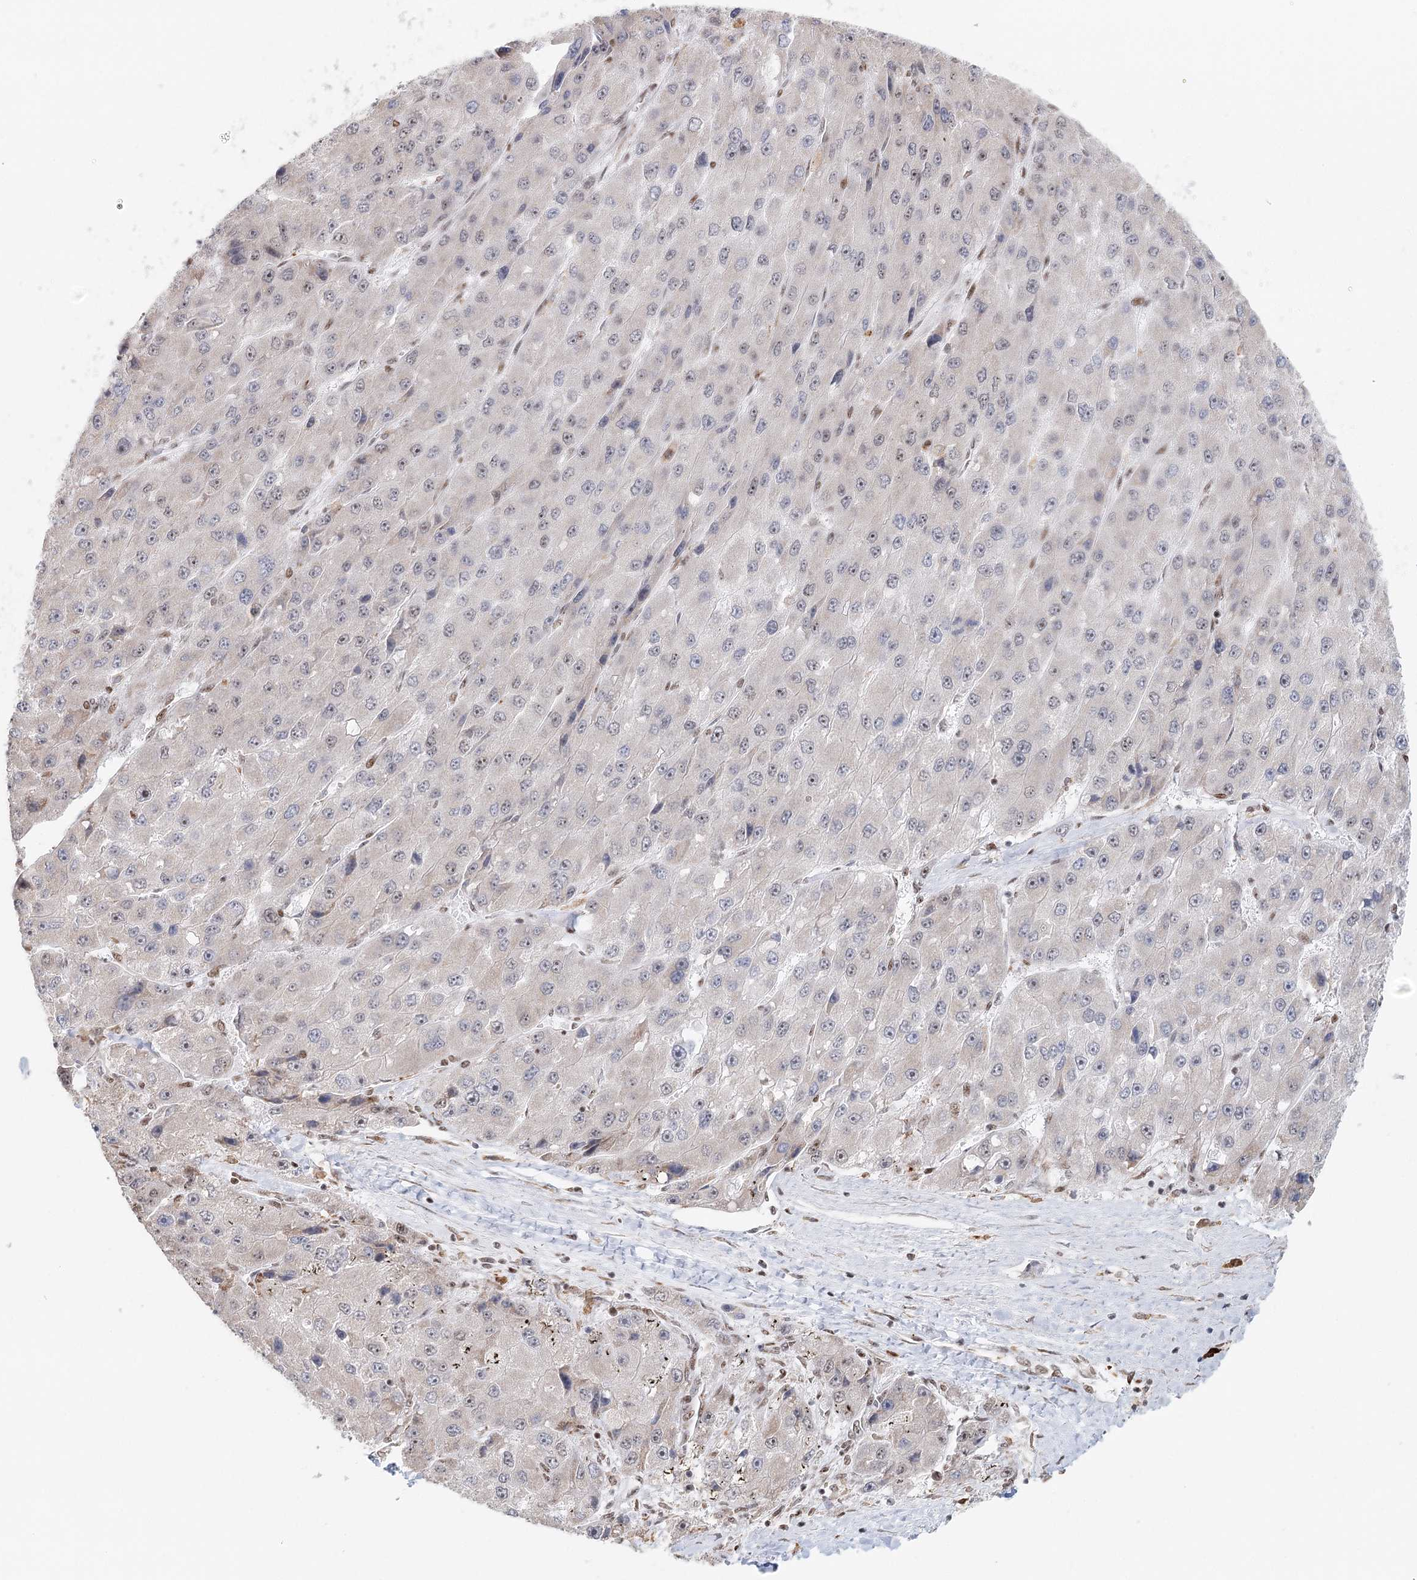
{"staining": {"intensity": "negative", "quantity": "none", "location": "none"}, "tissue": "liver cancer", "cell_type": "Tumor cells", "image_type": "cancer", "snomed": [{"axis": "morphology", "description": "Carcinoma, Hepatocellular, NOS"}, {"axis": "topography", "description": "Liver"}], "caption": "A photomicrograph of human liver hepatocellular carcinoma is negative for staining in tumor cells.", "gene": "BNIP5", "patient": {"sex": "female", "age": 73}}